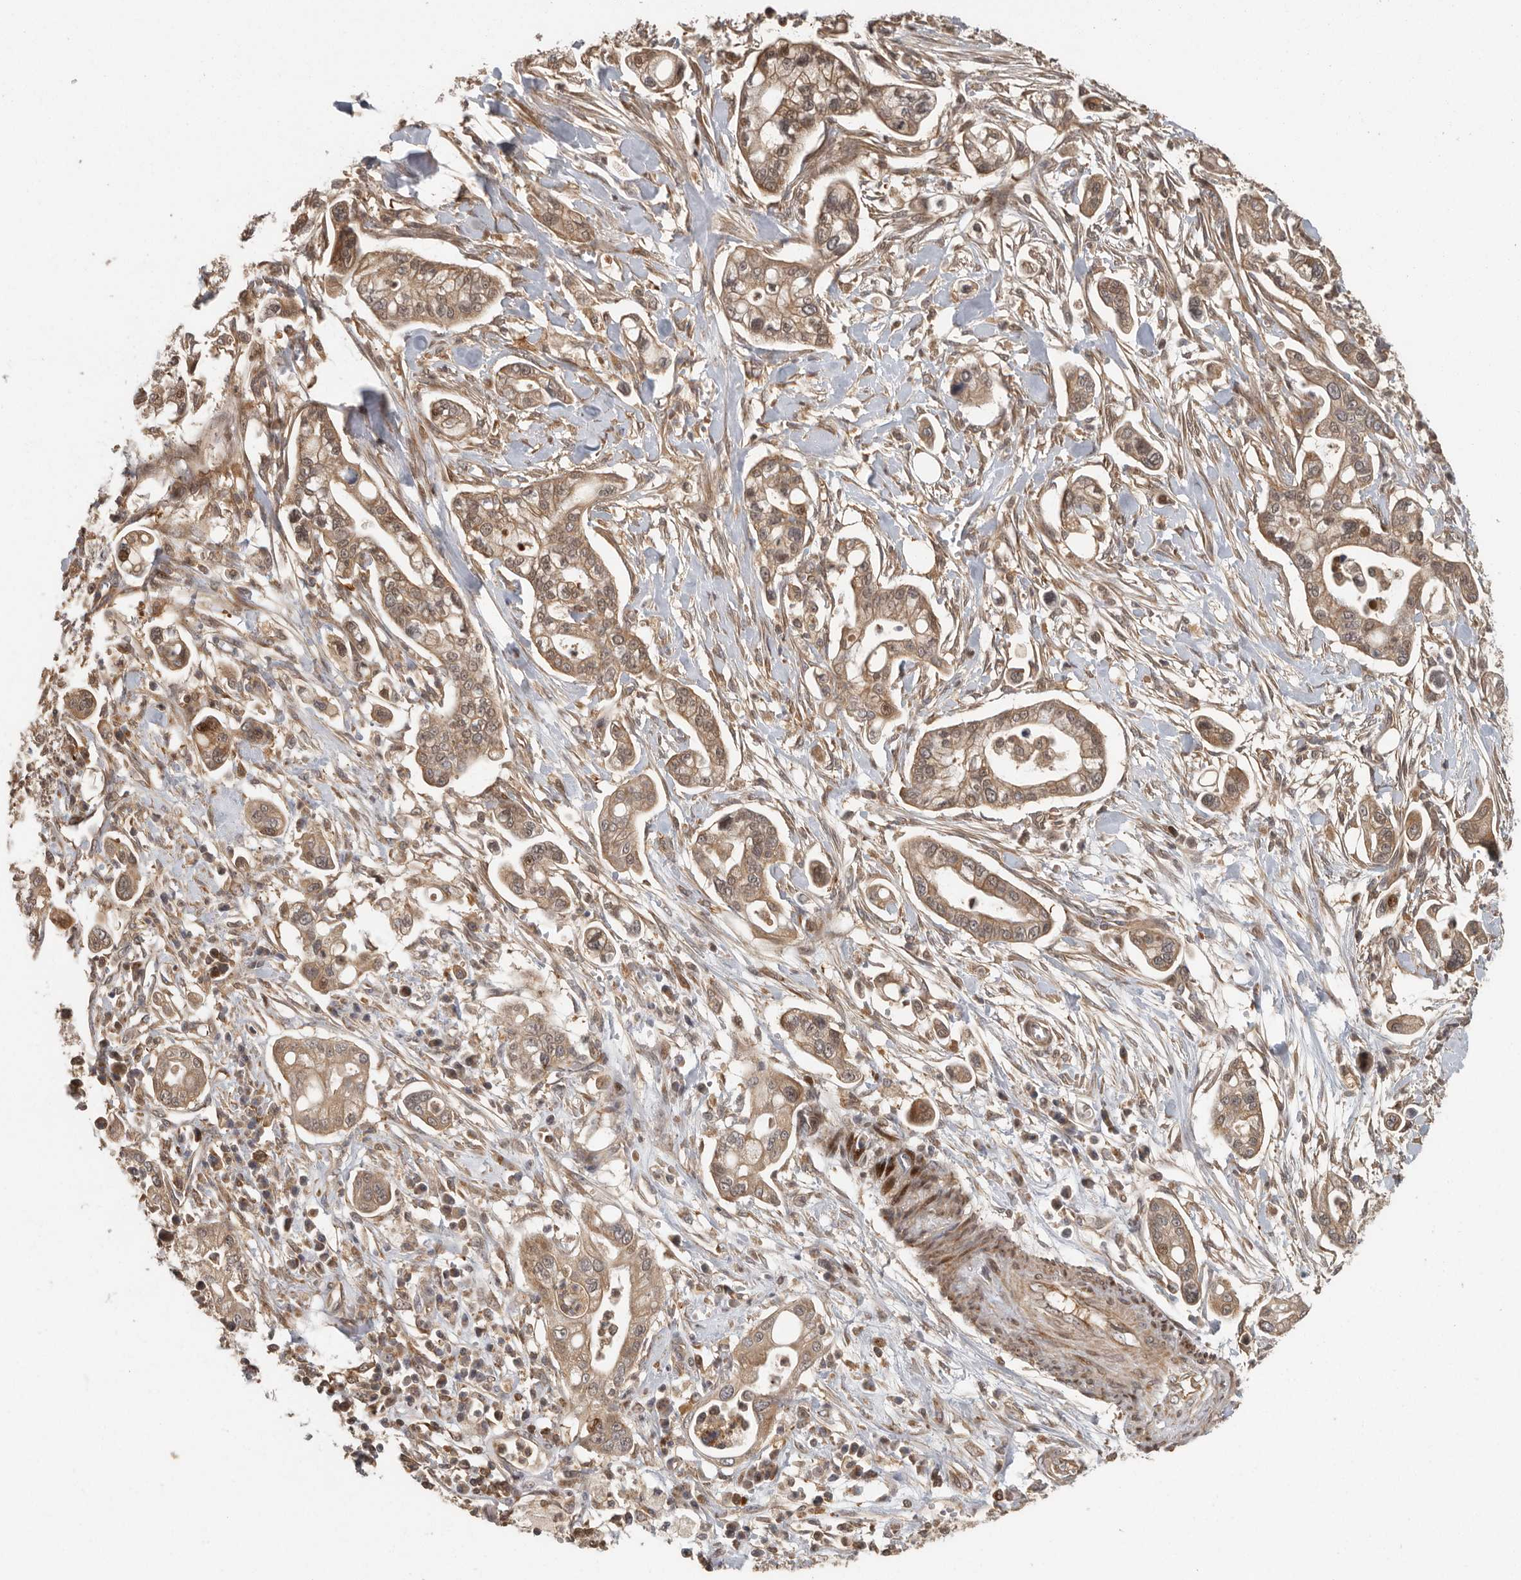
{"staining": {"intensity": "moderate", "quantity": ">75%", "location": "cytoplasmic/membranous"}, "tissue": "pancreatic cancer", "cell_type": "Tumor cells", "image_type": "cancer", "snomed": [{"axis": "morphology", "description": "Adenocarcinoma, NOS"}, {"axis": "topography", "description": "Pancreas"}], "caption": "Human pancreatic cancer stained for a protein (brown) demonstrates moderate cytoplasmic/membranous positive positivity in about >75% of tumor cells.", "gene": "SWT1", "patient": {"sex": "male", "age": 68}}